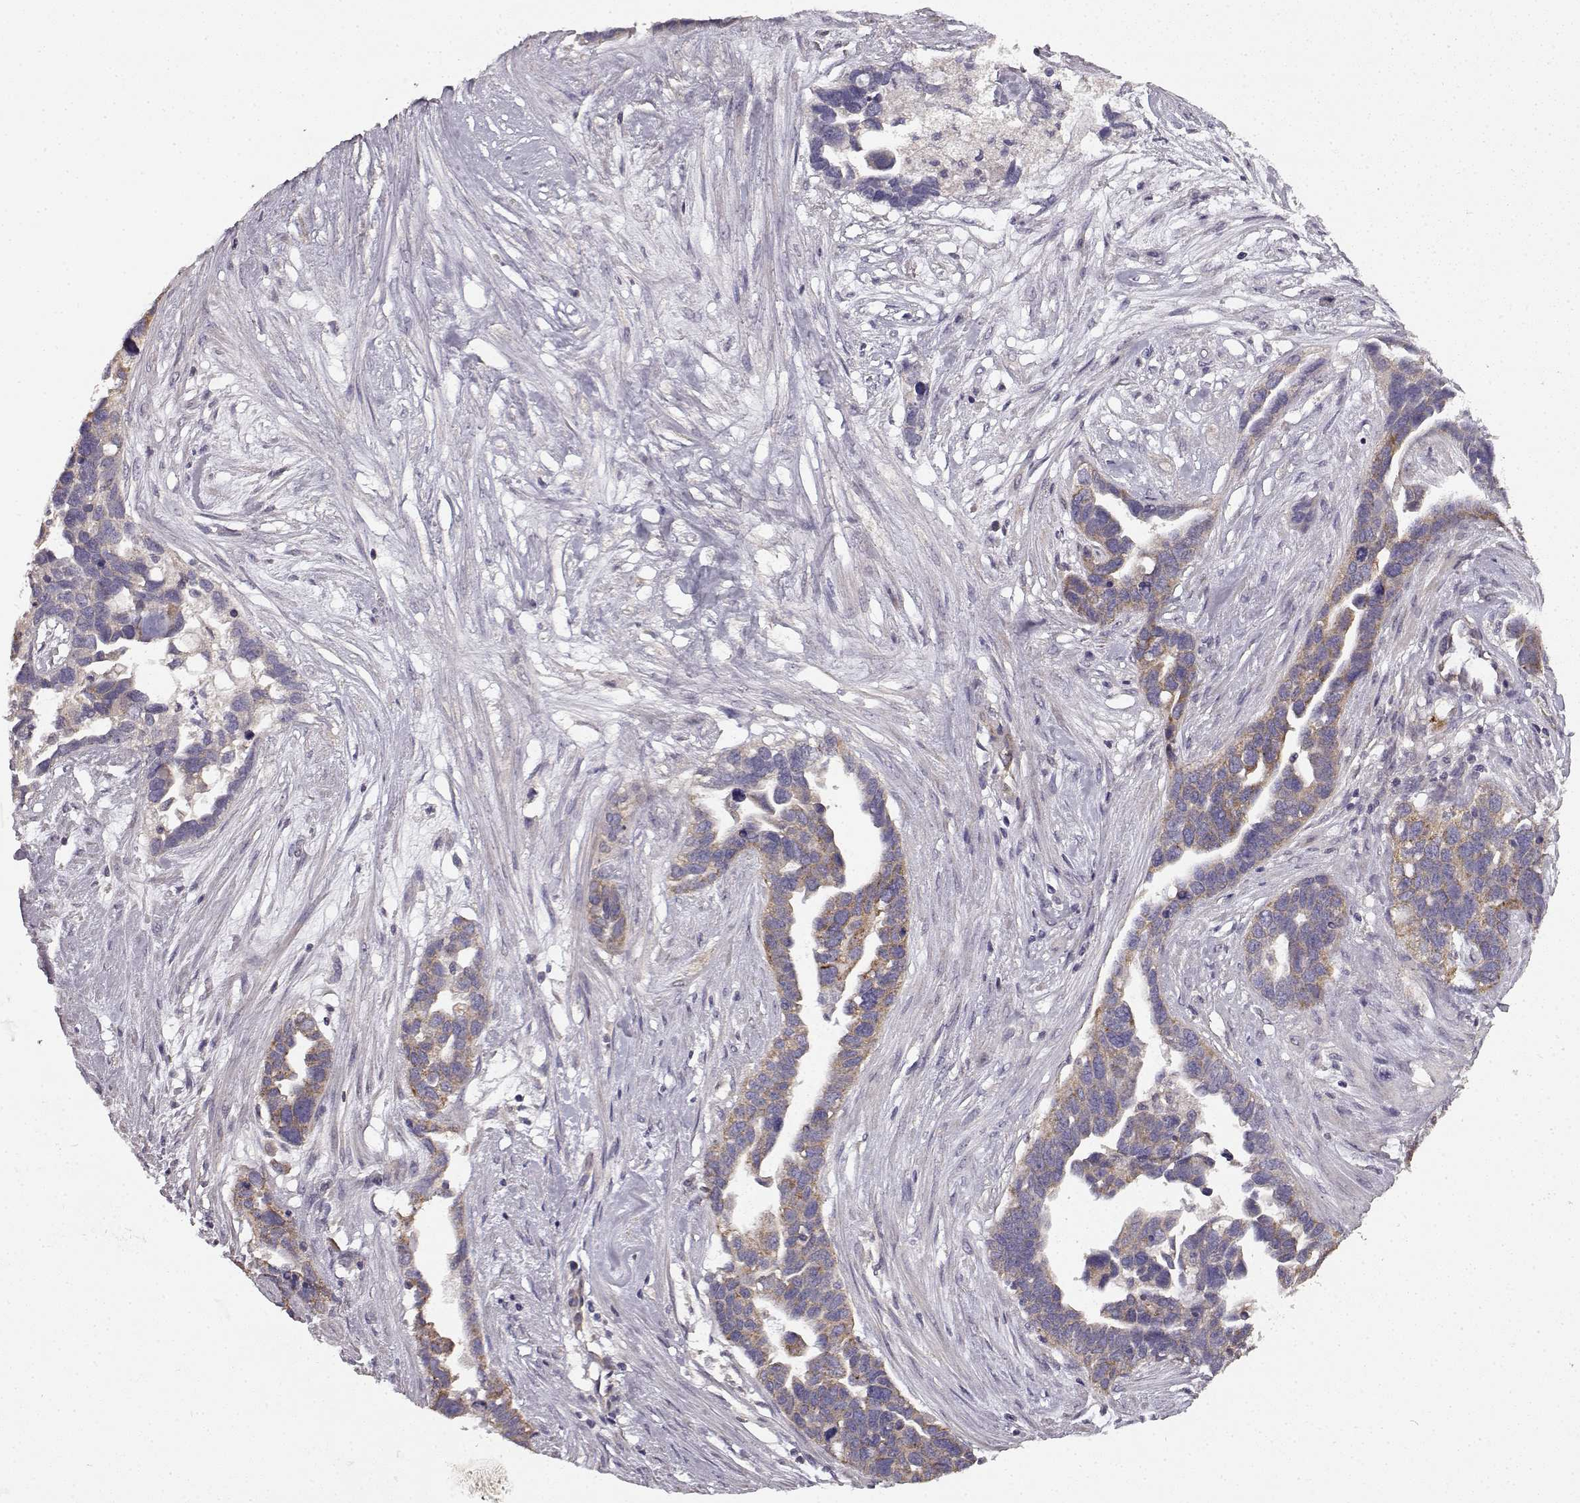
{"staining": {"intensity": "moderate", "quantity": ">75%", "location": "cytoplasmic/membranous"}, "tissue": "ovarian cancer", "cell_type": "Tumor cells", "image_type": "cancer", "snomed": [{"axis": "morphology", "description": "Cystadenocarcinoma, serous, NOS"}, {"axis": "topography", "description": "Ovary"}], "caption": "Immunohistochemical staining of human ovarian cancer (serous cystadenocarcinoma) displays medium levels of moderate cytoplasmic/membranous positivity in about >75% of tumor cells.", "gene": "ERBB3", "patient": {"sex": "female", "age": 54}}